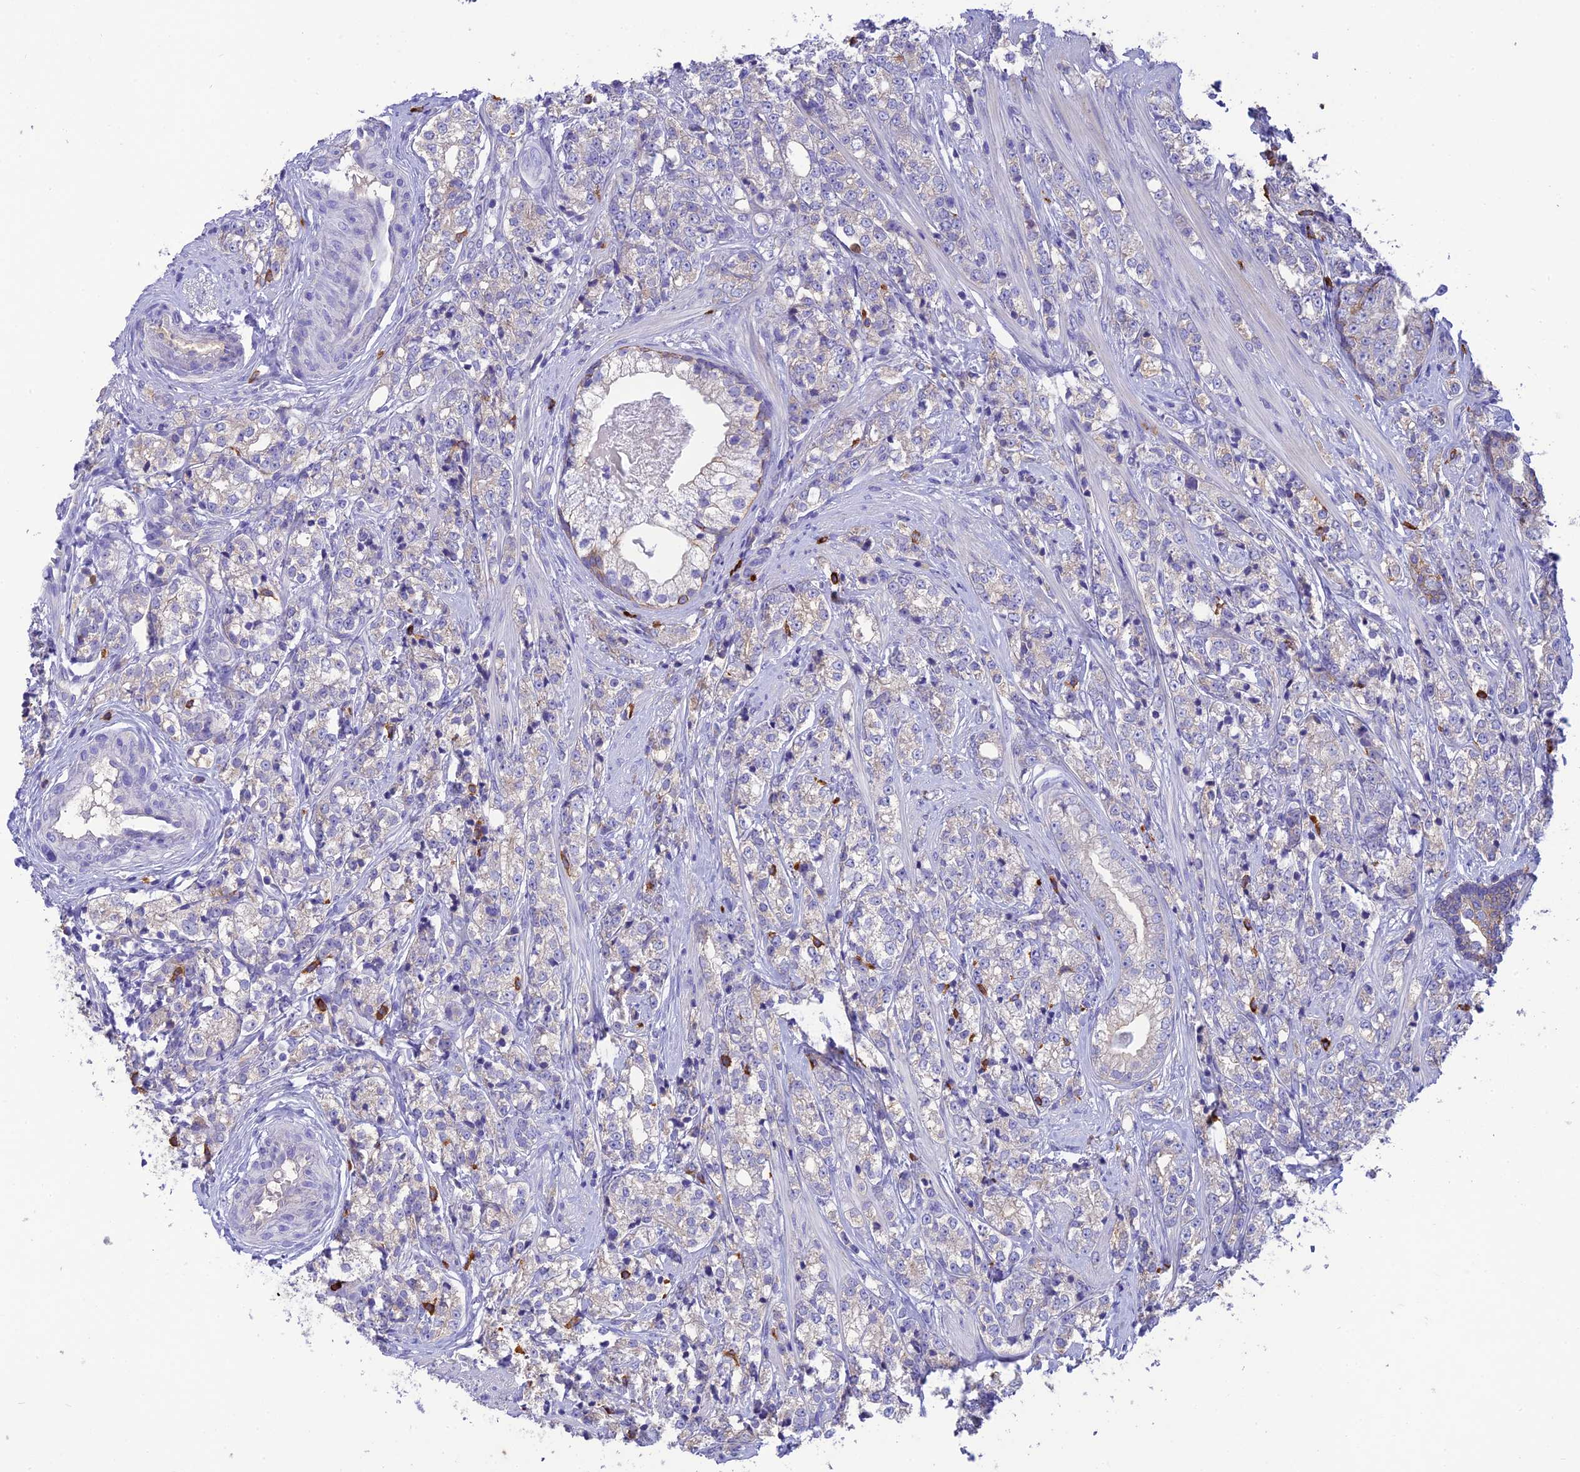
{"staining": {"intensity": "negative", "quantity": "none", "location": "none"}, "tissue": "prostate cancer", "cell_type": "Tumor cells", "image_type": "cancer", "snomed": [{"axis": "morphology", "description": "Adenocarcinoma, High grade"}, {"axis": "topography", "description": "Prostate"}], "caption": "This photomicrograph is of prostate cancer (high-grade adenocarcinoma) stained with immunohistochemistry to label a protein in brown with the nuclei are counter-stained blue. There is no positivity in tumor cells. (DAB immunohistochemistry with hematoxylin counter stain).", "gene": "SFT2D2", "patient": {"sex": "male", "age": 69}}